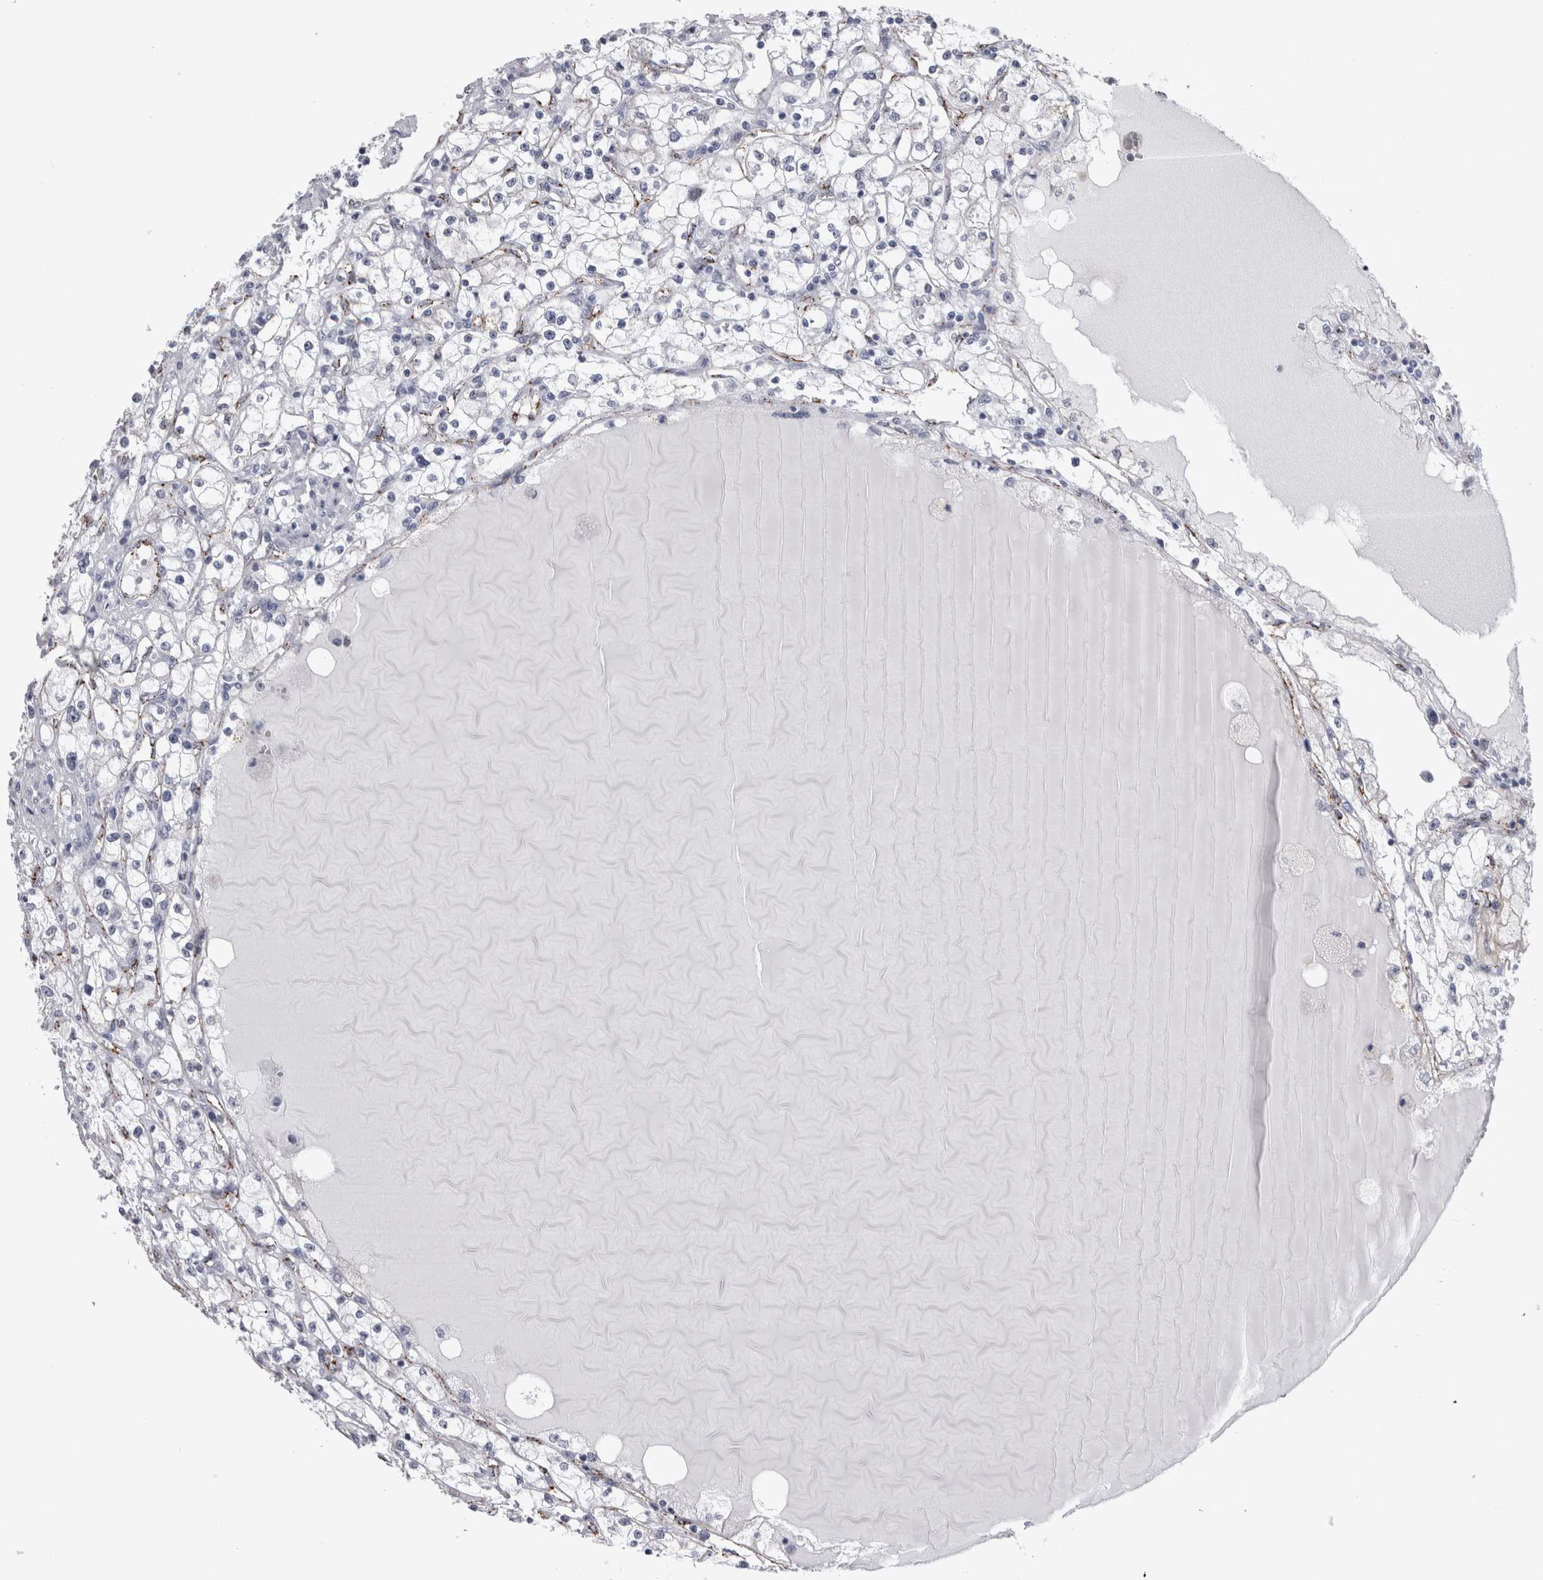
{"staining": {"intensity": "negative", "quantity": "none", "location": "none"}, "tissue": "renal cancer", "cell_type": "Tumor cells", "image_type": "cancer", "snomed": [{"axis": "morphology", "description": "Adenocarcinoma, NOS"}, {"axis": "topography", "description": "Kidney"}], "caption": "IHC photomicrograph of neoplastic tissue: human renal cancer (adenocarcinoma) stained with DAB (3,3'-diaminobenzidine) demonstrates no significant protein positivity in tumor cells. (Brightfield microscopy of DAB immunohistochemistry at high magnification).", "gene": "ACOT7", "patient": {"sex": "male", "age": 56}}